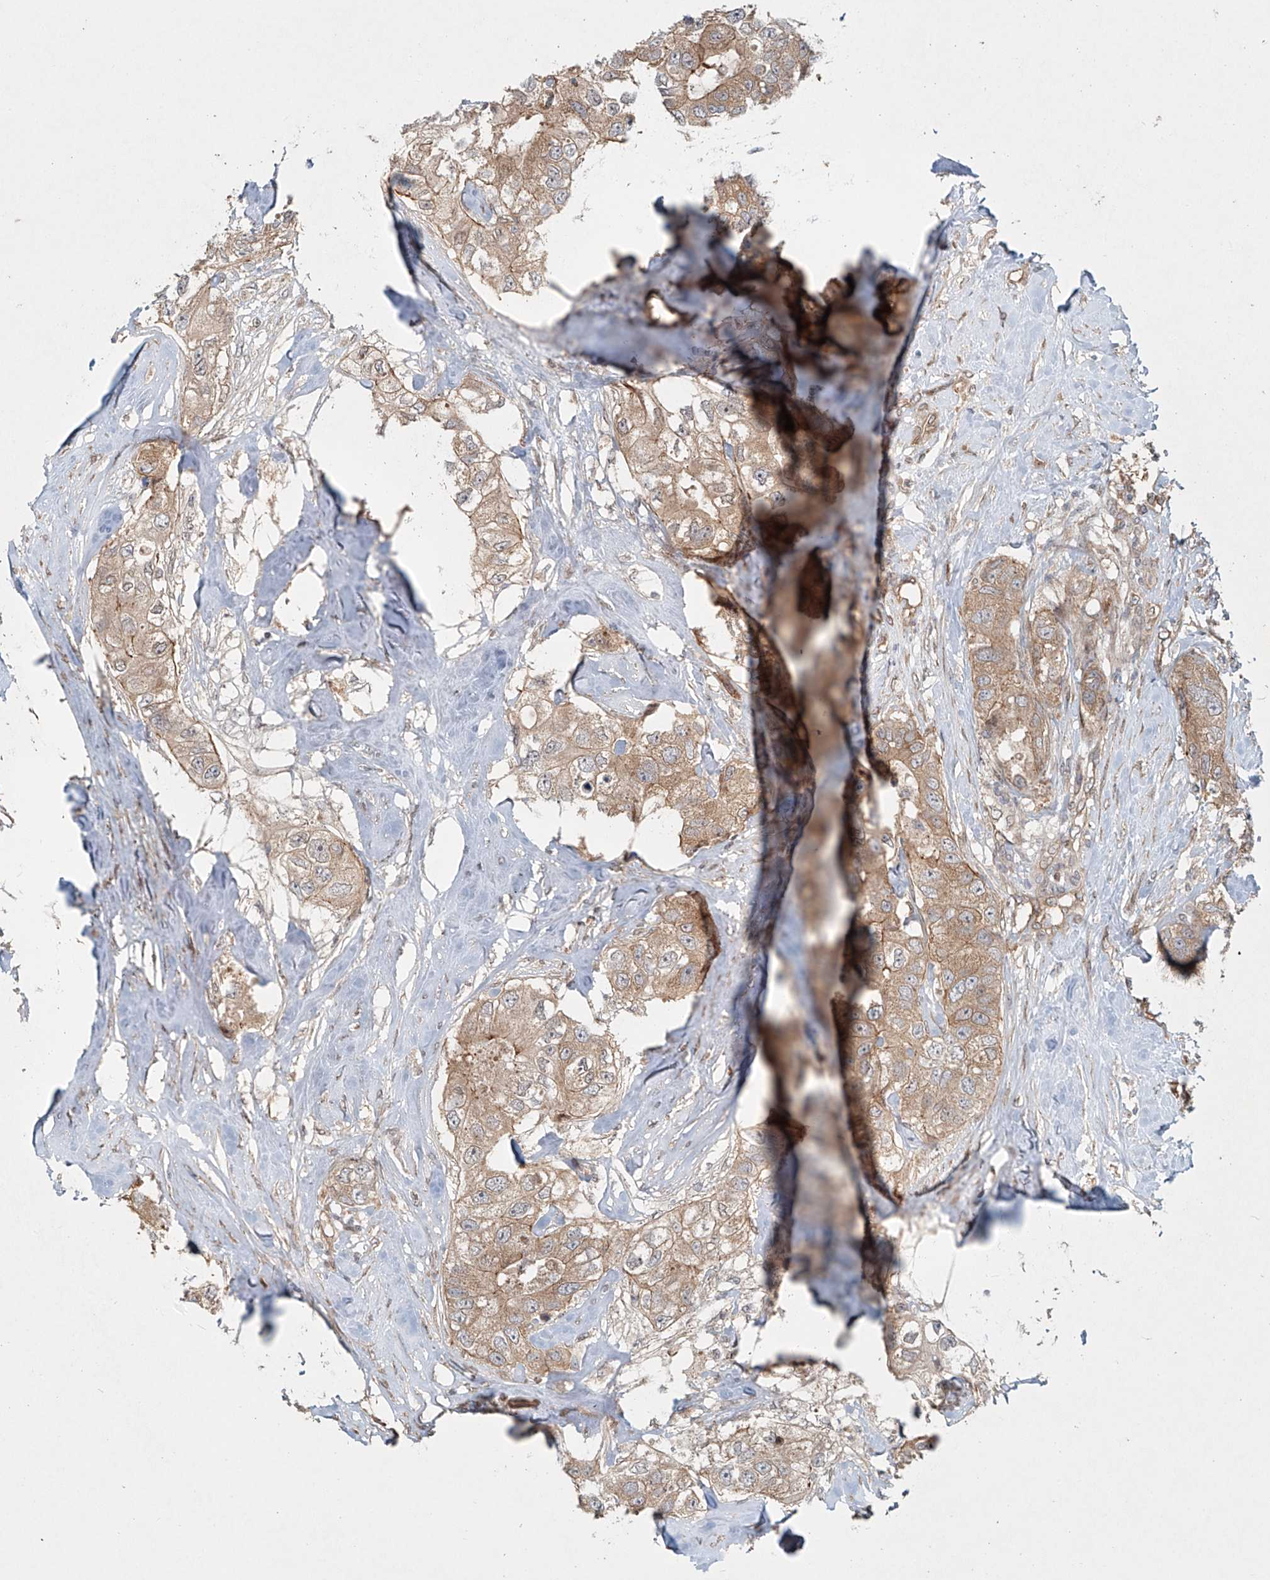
{"staining": {"intensity": "moderate", "quantity": ">75%", "location": "cytoplasmic/membranous"}, "tissue": "breast cancer", "cell_type": "Tumor cells", "image_type": "cancer", "snomed": [{"axis": "morphology", "description": "Duct carcinoma"}, {"axis": "topography", "description": "Breast"}], "caption": "Tumor cells display moderate cytoplasmic/membranous expression in about >75% of cells in infiltrating ductal carcinoma (breast).", "gene": "SASH1", "patient": {"sex": "female", "age": 62}}